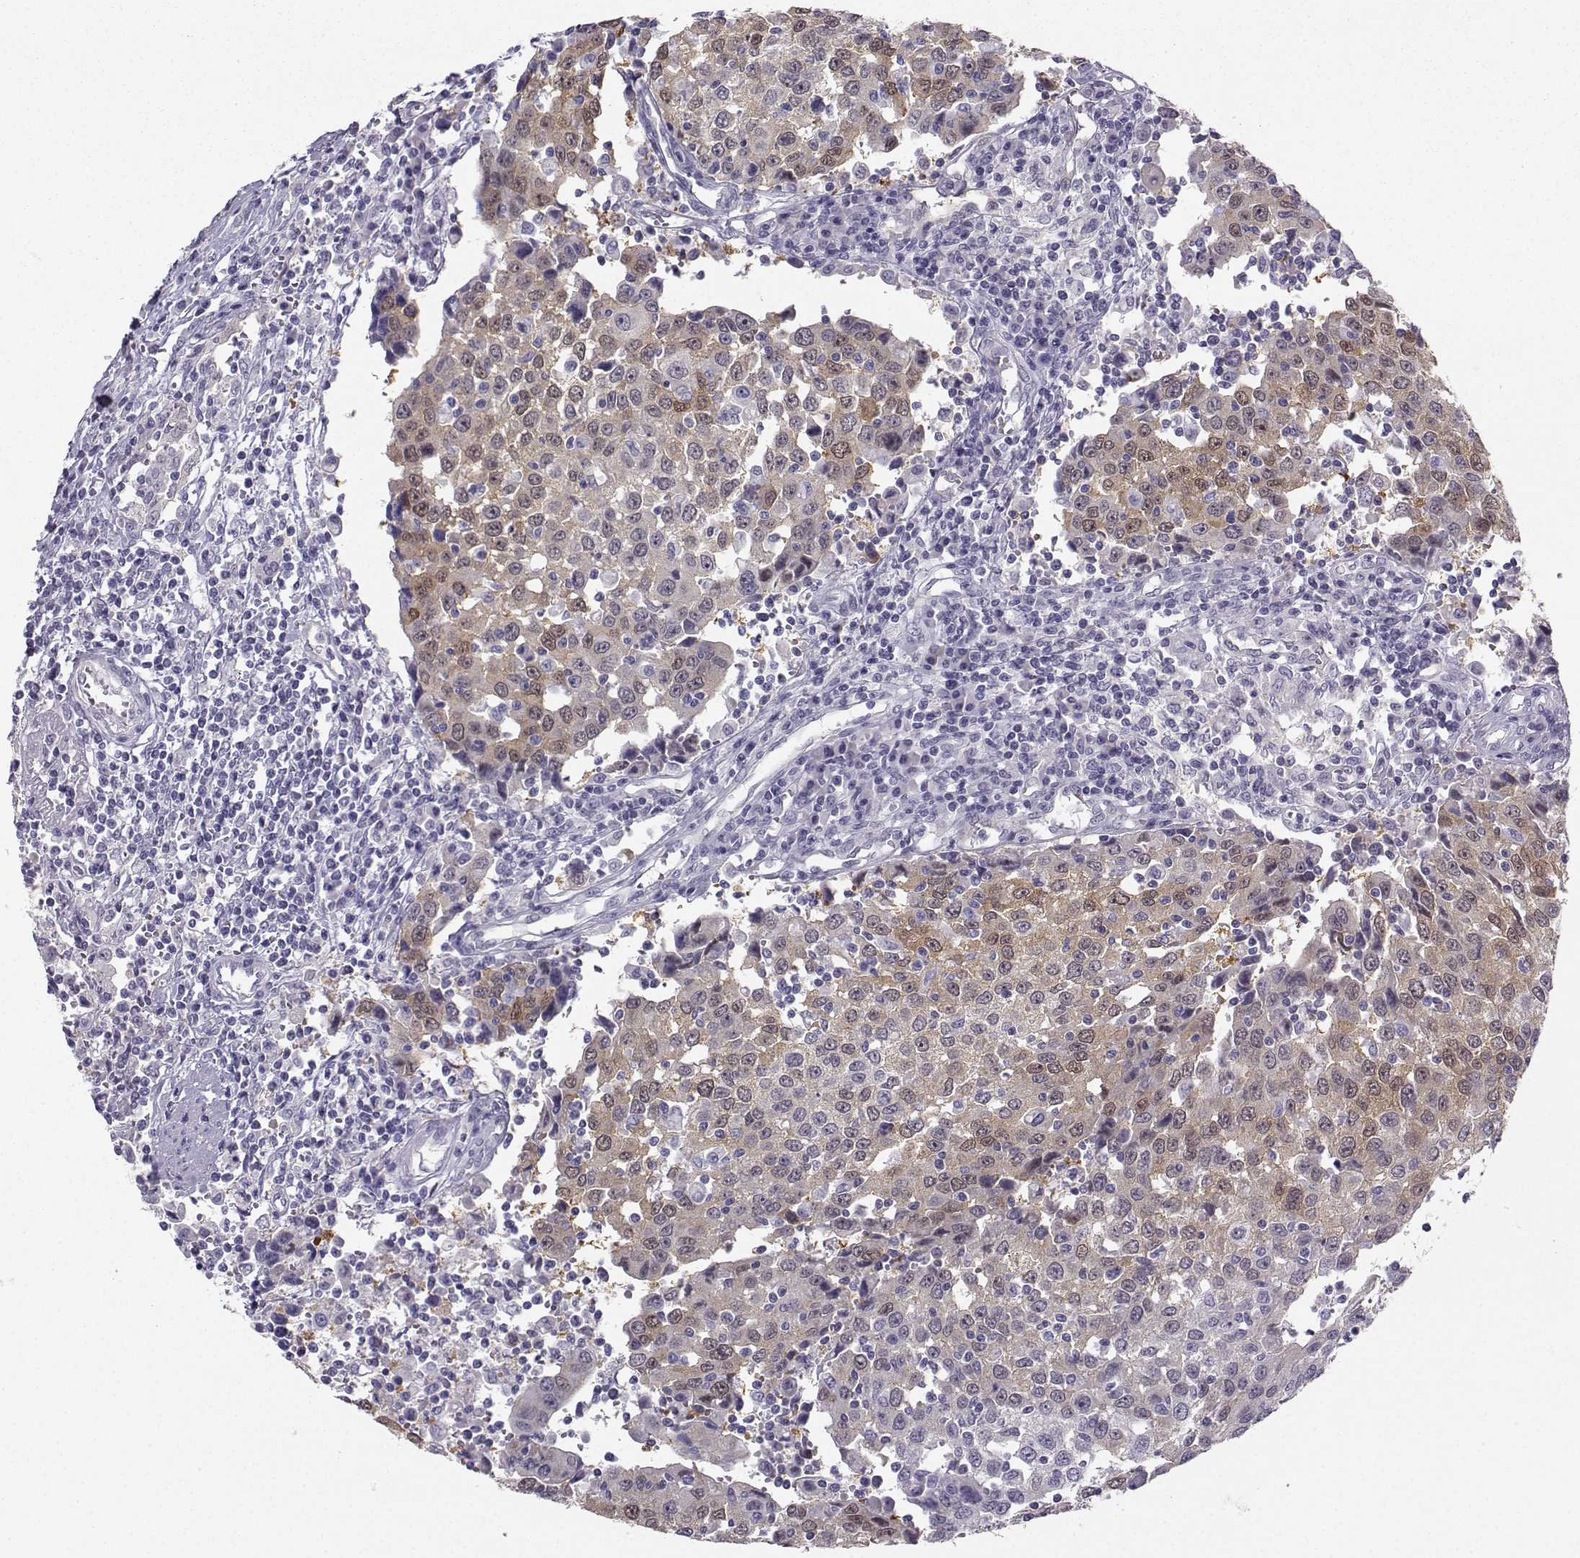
{"staining": {"intensity": "moderate", "quantity": "<25%", "location": "cytoplasmic/membranous"}, "tissue": "urothelial cancer", "cell_type": "Tumor cells", "image_type": "cancer", "snomed": [{"axis": "morphology", "description": "Urothelial carcinoma, High grade"}, {"axis": "topography", "description": "Urinary bladder"}], "caption": "A low amount of moderate cytoplasmic/membranous staining is identified in about <25% of tumor cells in high-grade urothelial carcinoma tissue.", "gene": "NQO1", "patient": {"sex": "female", "age": 85}}